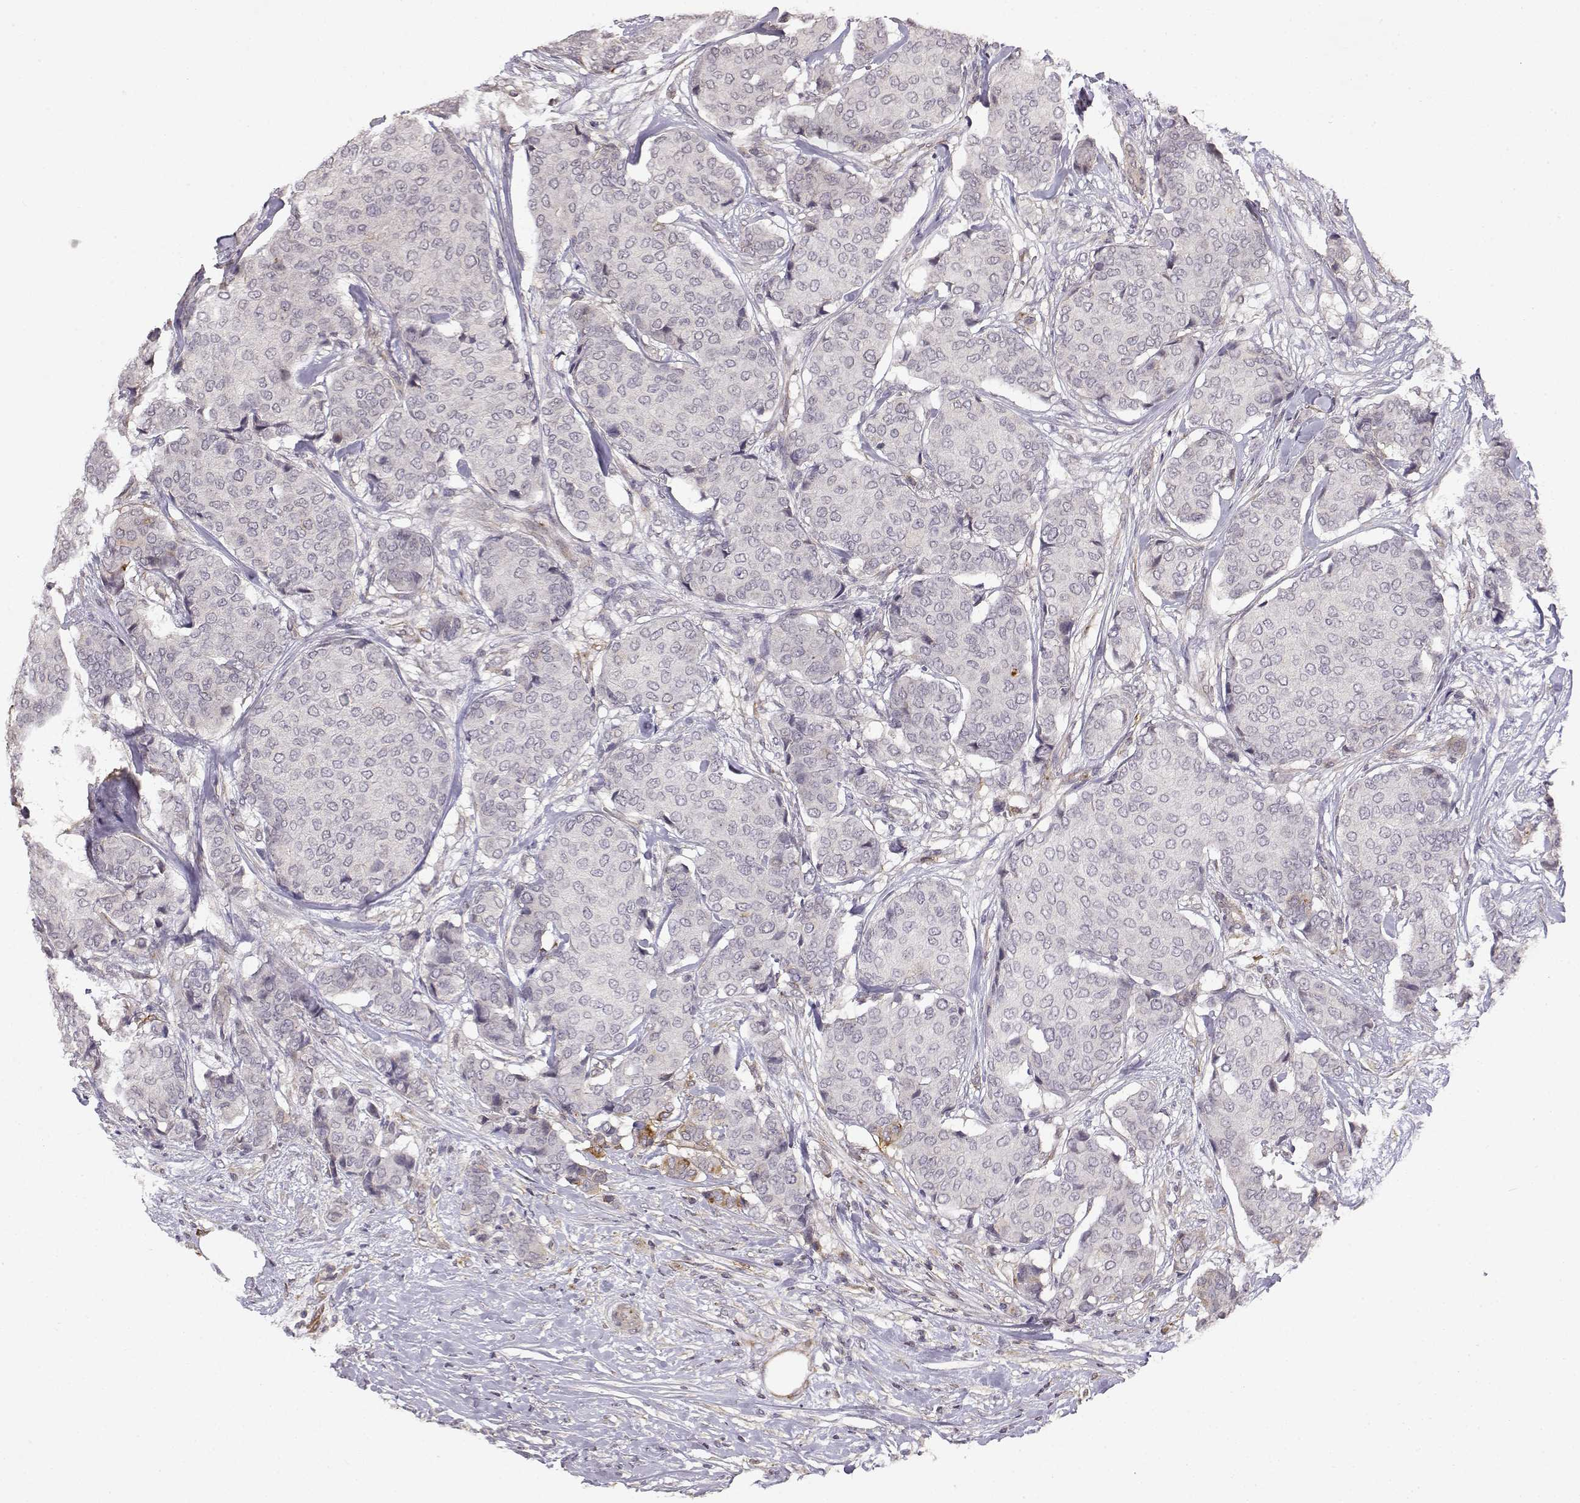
{"staining": {"intensity": "weak", "quantity": "<25%", "location": "cytoplasmic/membranous"}, "tissue": "breast cancer", "cell_type": "Tumor cells", "image_type": "cancer", "snomed": [{"axis": "morphology", "description": "Duct carcinoma"}, {"axis": "topography", "description": "Breast"}], "caption": "Tumor cells show no significant positivity in breast cancer (invasive ductal carcinoma).", "gene": "IFITM1", "patient": {"sex": "female", "age": 75}}